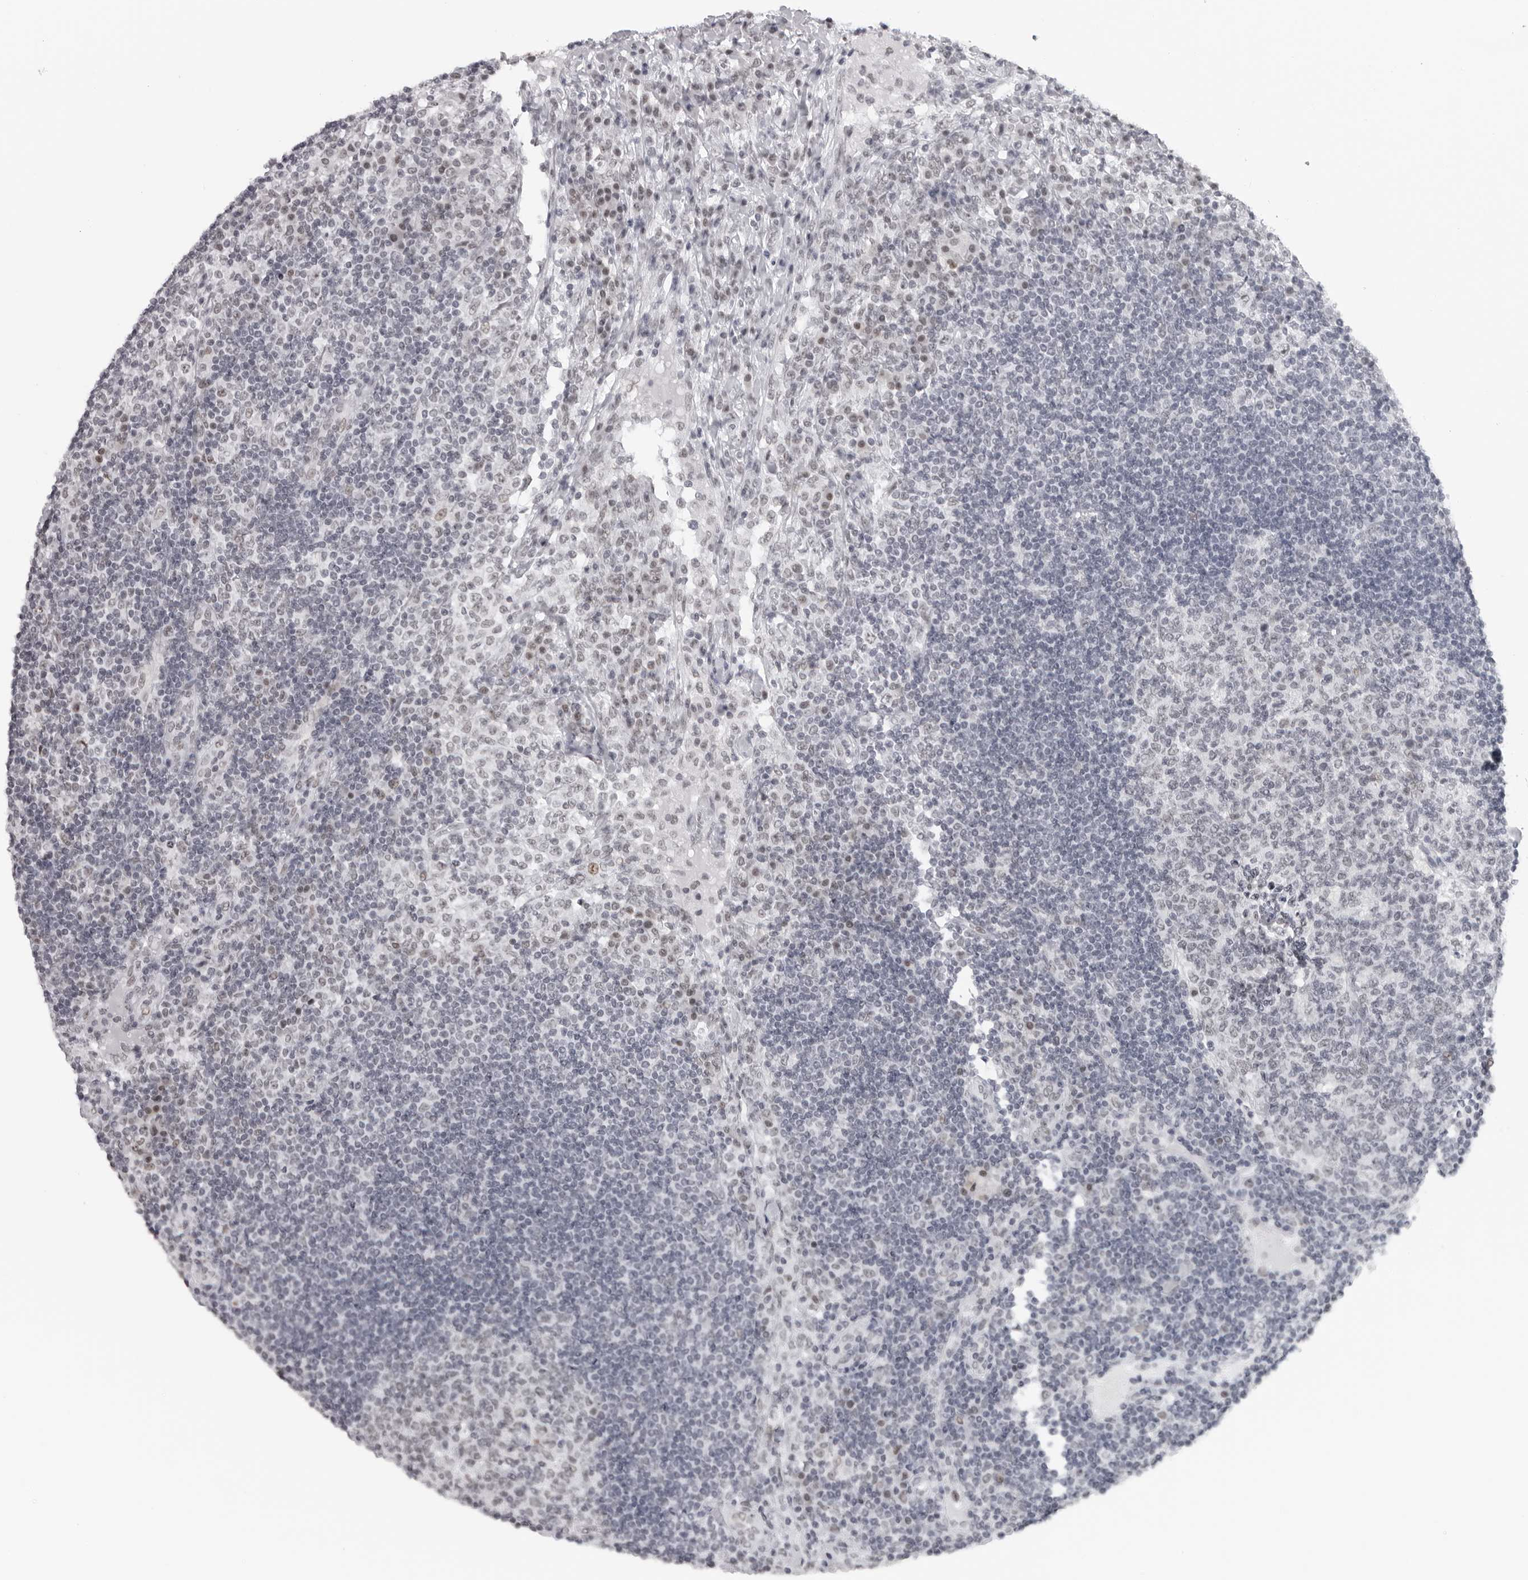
{"staining": {"intensity": "negative", "quantity": "none", "location": "none"}, "tissue": "lymph node", "cell_type": "Germinal center cells", "image_type": "normal", "snomed": [{"axis": "morphology", "description": "Normal tissue, NOS"}, {"axis": "topography", "description": "Lymph node"}], "caption": "Lymph node was stained to show a protein in brown. There is no significant positivity in germinal center cells. (DAB immunohistochemistry (IHC) with hematoxylin counter stain).", "gene": "ESPN", "patient": {"sex": "female", "age": 53}}